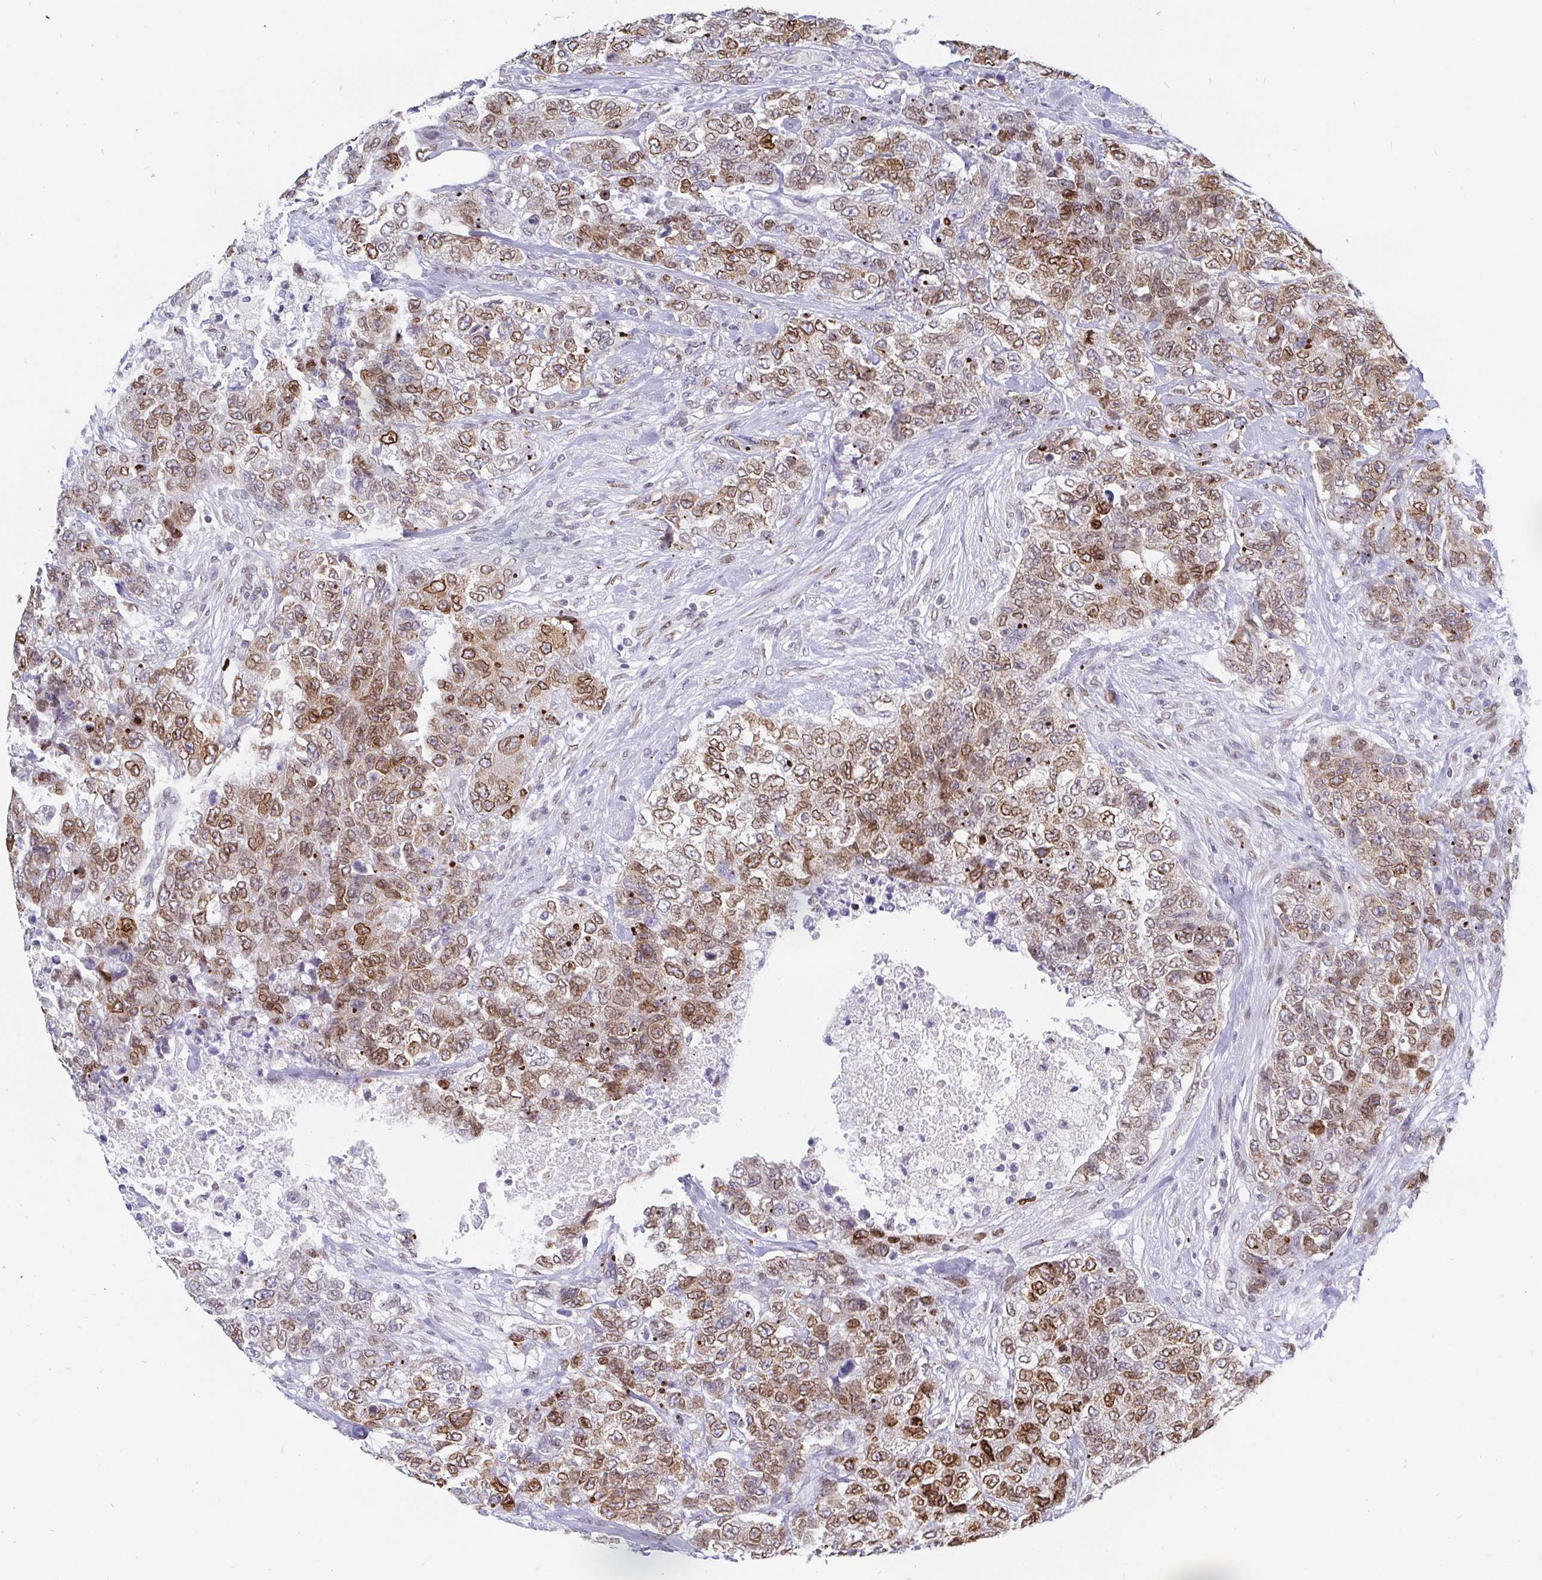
{"staining": {"intensity": "moderate", "quantity": ">75%", "location": "cytoplasmic/membranous,nuclear"}, "tissue": "urothelial cancer", "cell_type": "Tumor cells", "image_type": "cancer", "snomed": [{"axis": "morphology", "description": "Urothelial carcinoma, High grade"}, {"axis": "topography", "description": "Urinary bladder"}], "caption": "High-magnification brightfield microscopy of urothelial cancer stained with DAB (brown) and counterstained with hematoxylin (blue). tumor cells exhibit moderate cytoplasmic/membranous and nuclear positivity is appreciated in about>75% of cells. (DAB (3,3'-diaminobenzidine) IHC with brightfield microscopy, high magnification).", "gene": "EMD", "patient": {"sex": "female", "age": 78}}